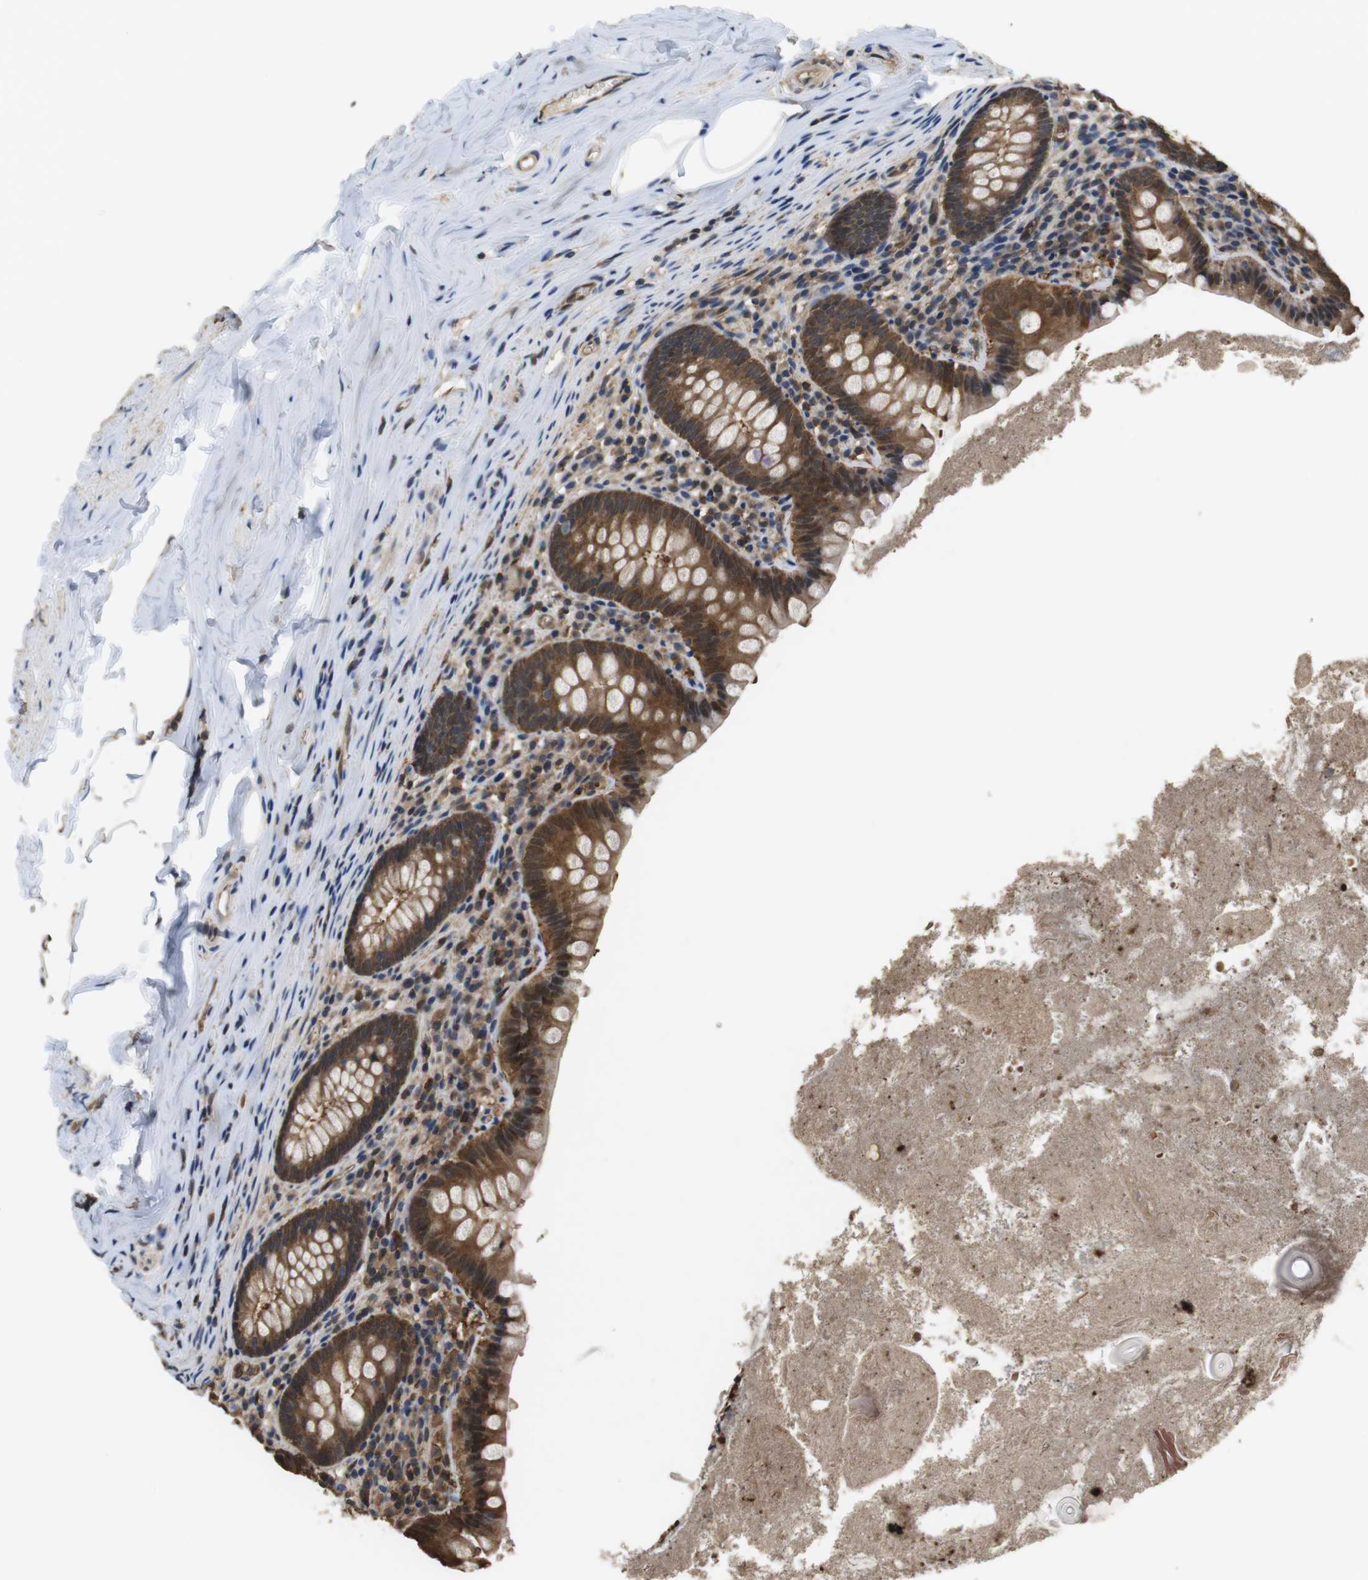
{"staining": {"intensity": "moderate", "quantity": ">75%", "location": "cytoplasmic/membranous,nuclear"}, "tissue": "appendix", "cell_type": "Glandular cells", "image_type": "normal", "snomed": [{"axis": "morphology", "description": "Normal tissue, NOS"}, {"axis": "topography", "description": "Appendix"}], "caption": "Protein staining displays moderate cytoplasmic/membranous,nuclear staining in about >75% of glandular cells in normal appendix. The staining was performed using DAB (3,3'-diaminobenzidine) to visualize the protein expression in brown, while the nuclei were stained in blue with hematoxylin (Magnification: 20x).", "gene": "LDHA", "patient": {"sex": "male", "age": 52}}